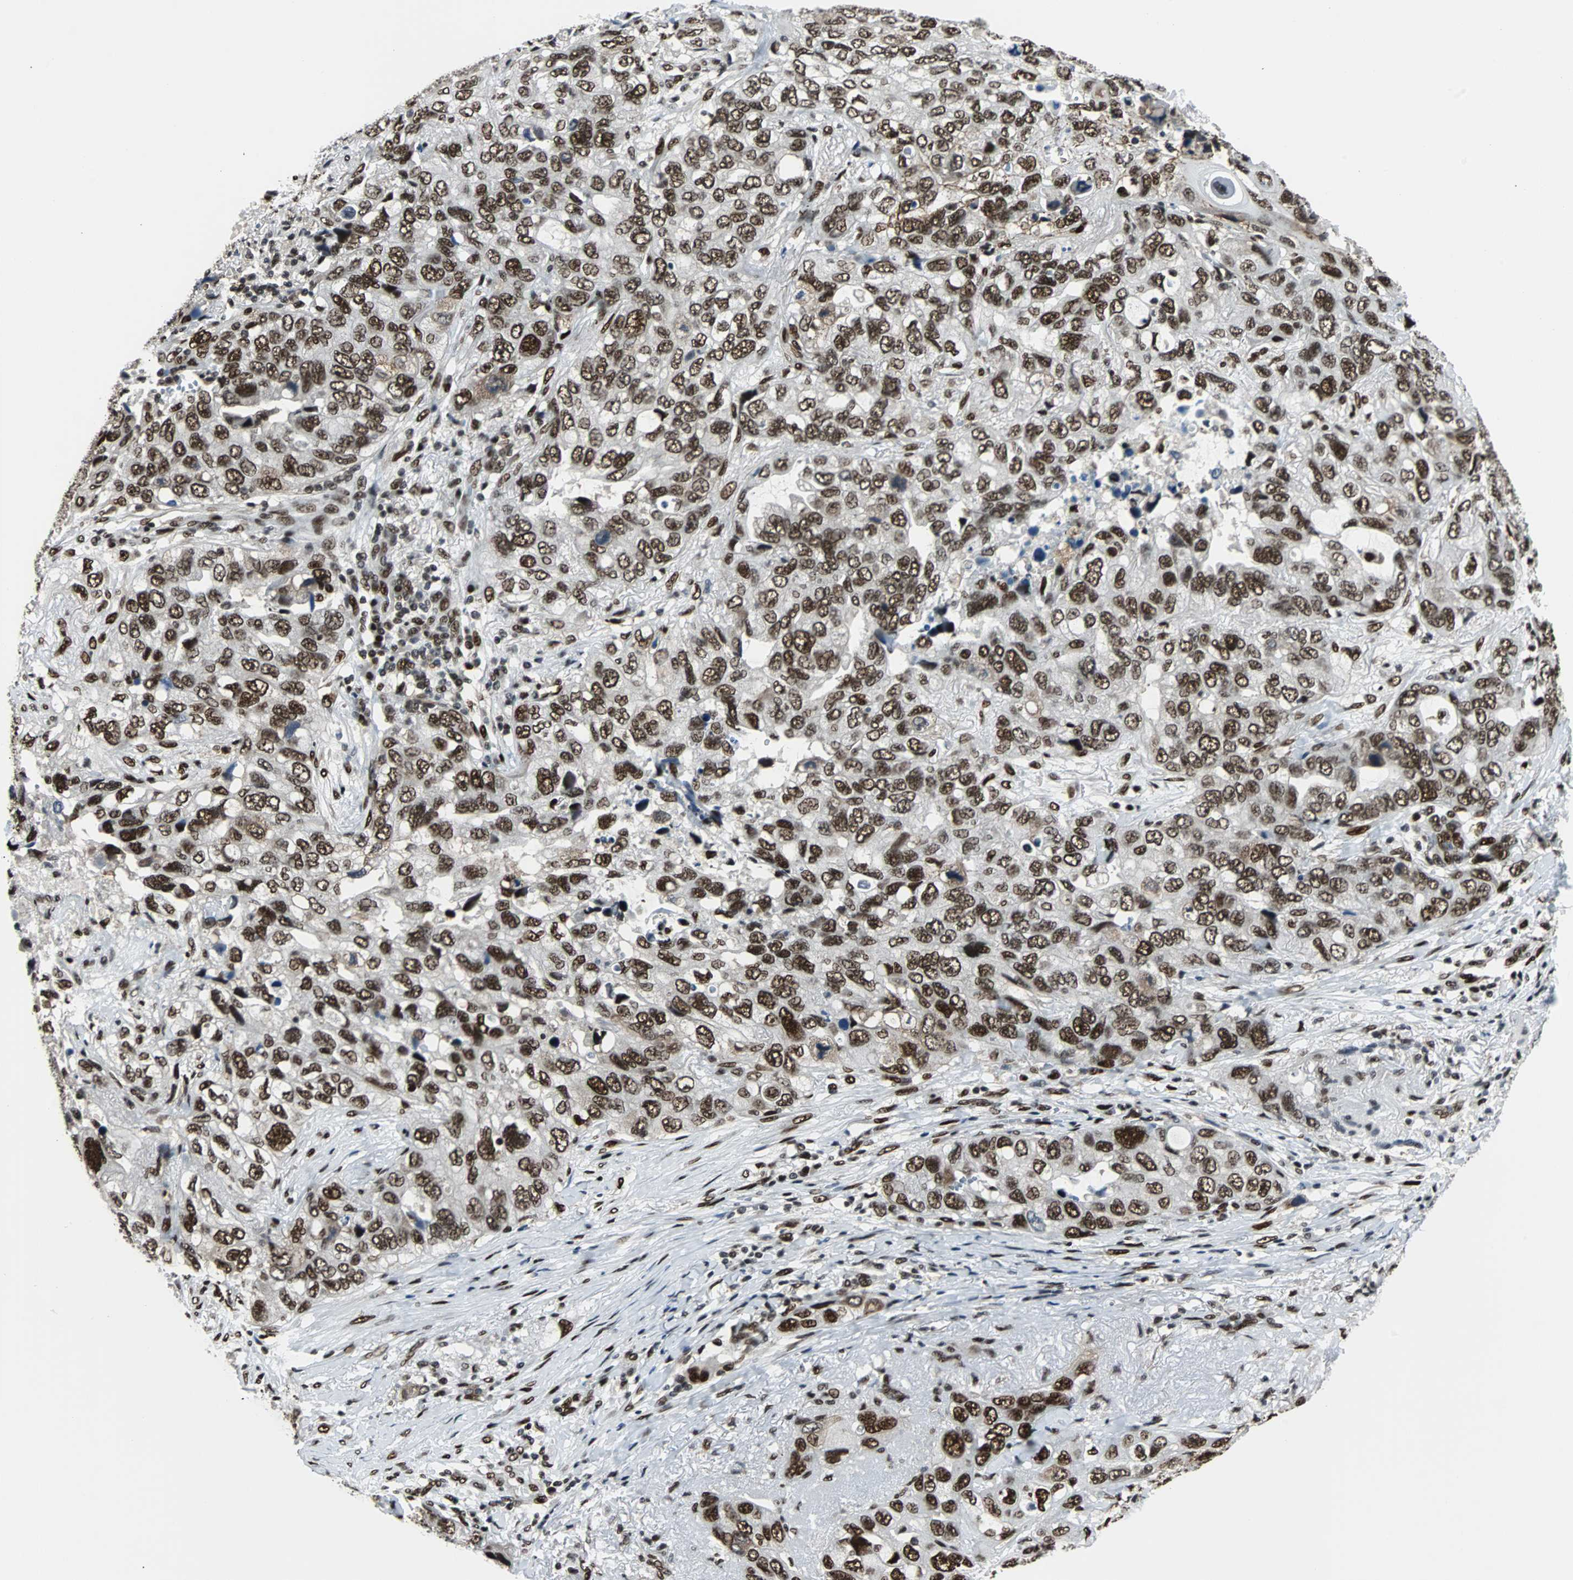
{"staining": {"intensity": "strong", "quantity": ">75%", "location": "nuclear"}, "tissue": "lung cancer", "cell_type": "Tumor cells", "image_type": "cancer", "snomed": [{"axis": "morphology", "description": "Squamous cell carcinoma, NOS"}, {"axis": "topography", "description": "Lung"}], "caption": "Immunohistochemical staining of lung cancer (squamous cell carcinoma) reveals strong nuclear protein staining in about >75% of tumor cells.", "gene": "XRCC4", "patient": {"sex": "female", "age": 73}}